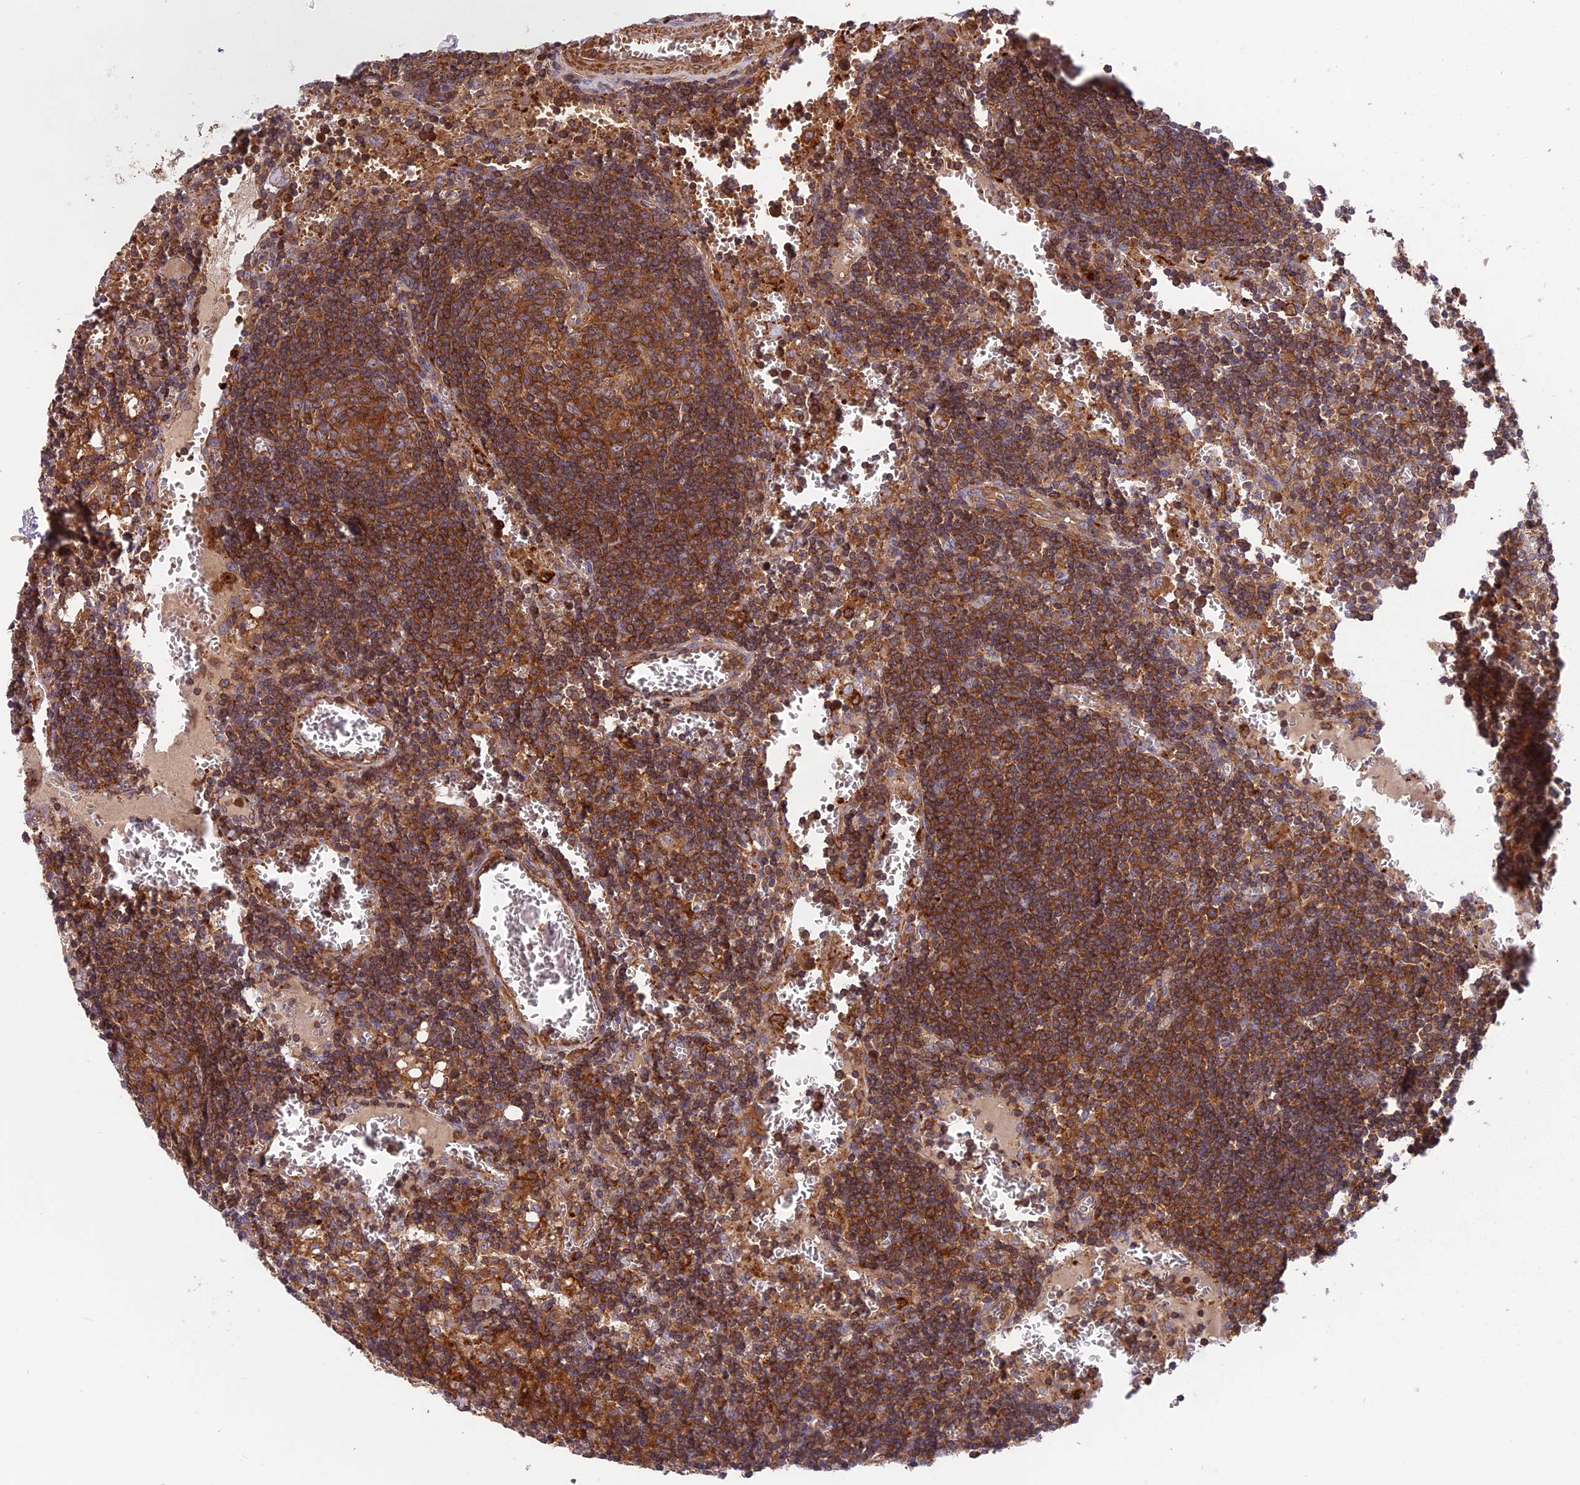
{"staining": {"intensity": "strong", "quantity": ">75%", "location": "cytoplasmic/membranous"}, "tissue": "lymph node", "cell_type": "Germinal center cells", "image_type": "normal", "snomed": [{"axis": "morphology", "description": "Normal tissue, NOS"}, {"axis": "topography", "description": "Lymph node"}], "caption": "Immunohistochemical staining of benign lymph node reveals strong cytoplasmic/membranous protein positivity in approximately >75% of germinal center cells. (IHC, brightfield microscopy, high magnification).", "gene": "CPNE7", "patient": {"sex": "female", "age": 73}}